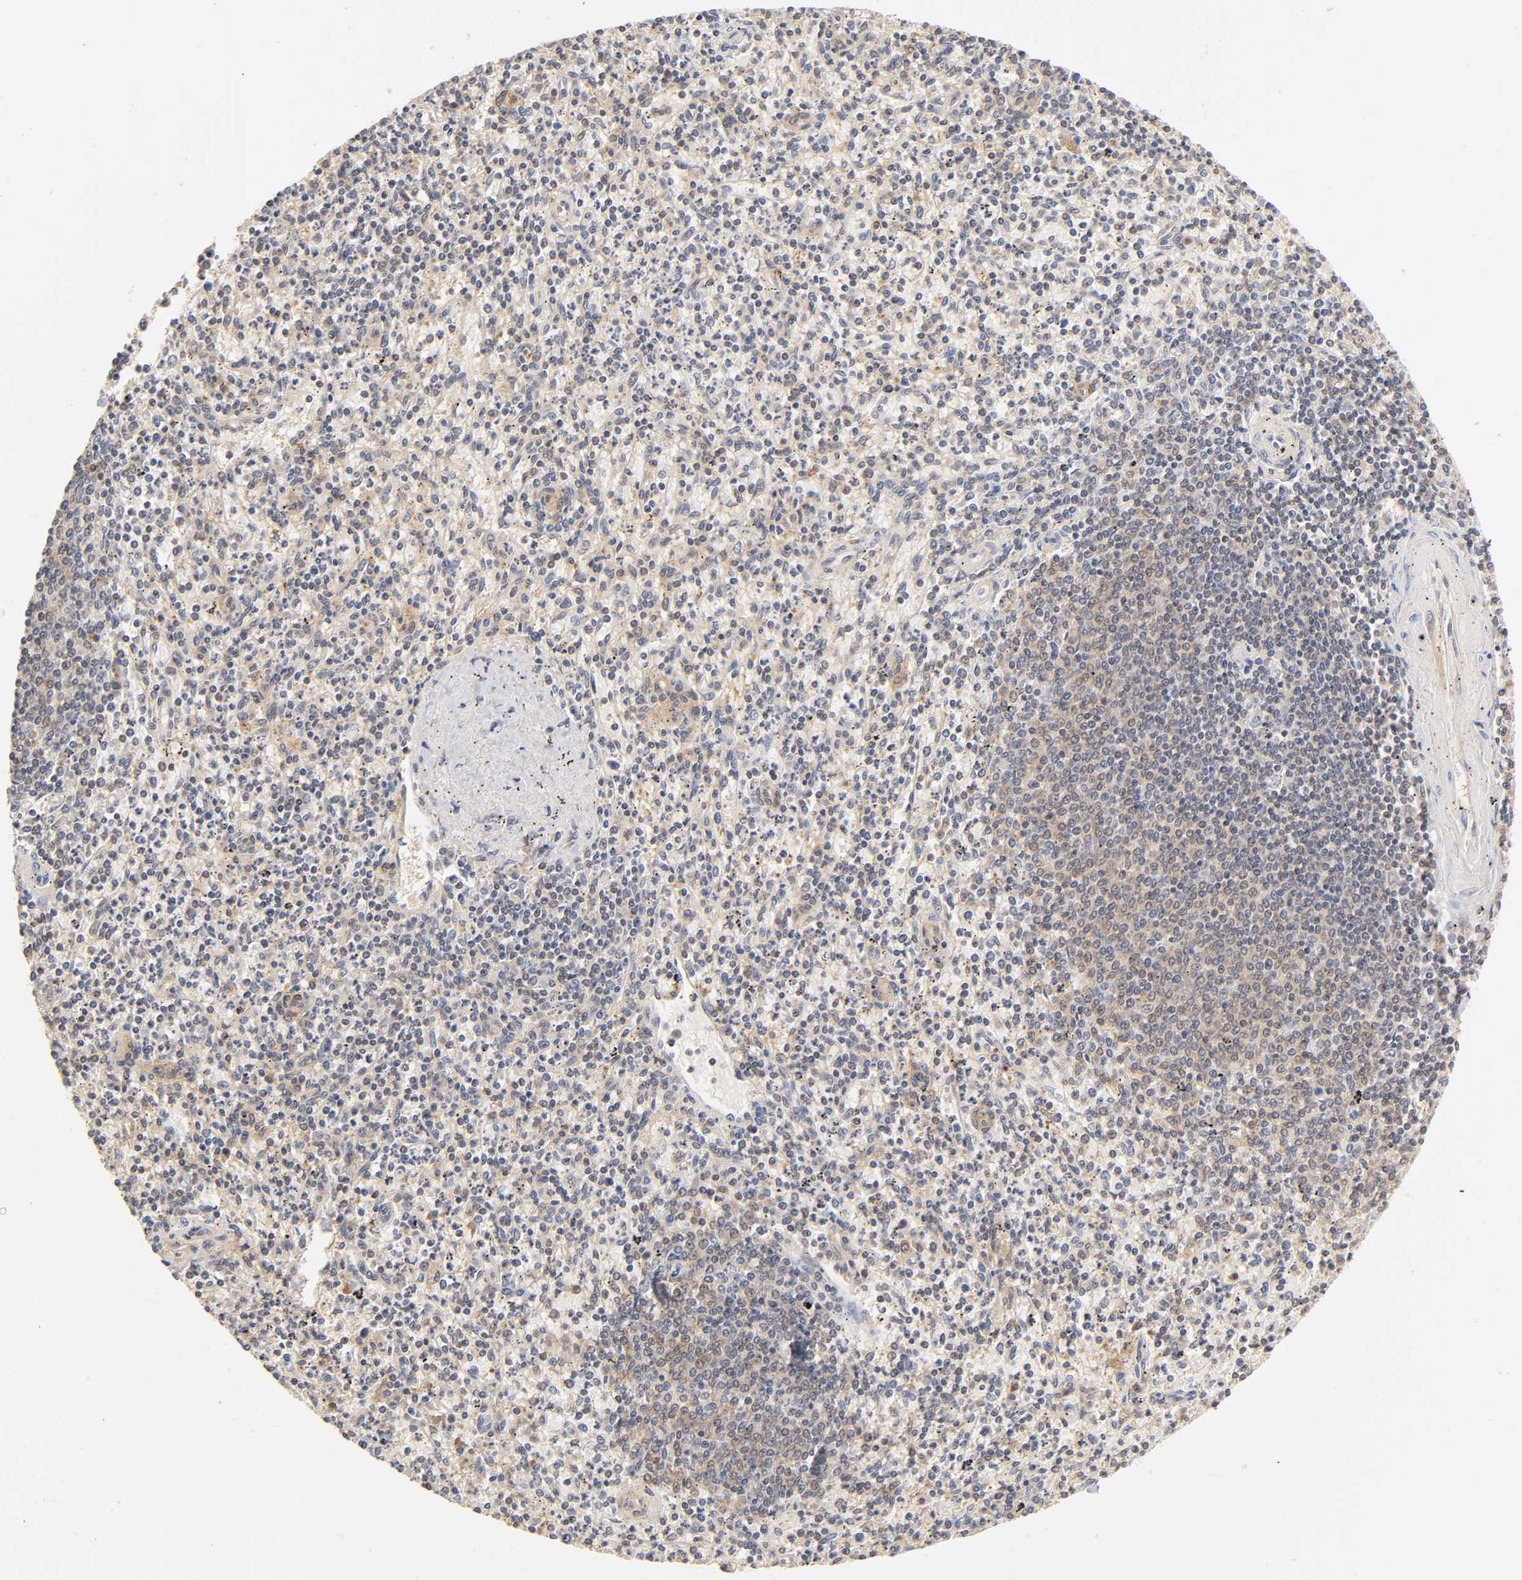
{"staining": {"intensity": "weak", "quantity": "25%-75%", "location": "cytoplasmic/membranous"}, "tissue": "spleen", "cell_type": "Cells in red pulp", "image_type": "normal", "snomed": [{"axis": "morphology", "description": "Normal tissue, NOS"}, {"axis": "topography", "description": "Spleen"}], "caption": "IHC (DAB (3,3'-diaminobenzidine)) staining of benign spleen displays weak cytoplasmic/membranous protein staining in about 25%-75% of cells in red pulp. (brown staining indicates protein expression, while blue staining denotes nuclei).", "gene": "PDE5A", "patient": {"sex": "male", "age": 72}}